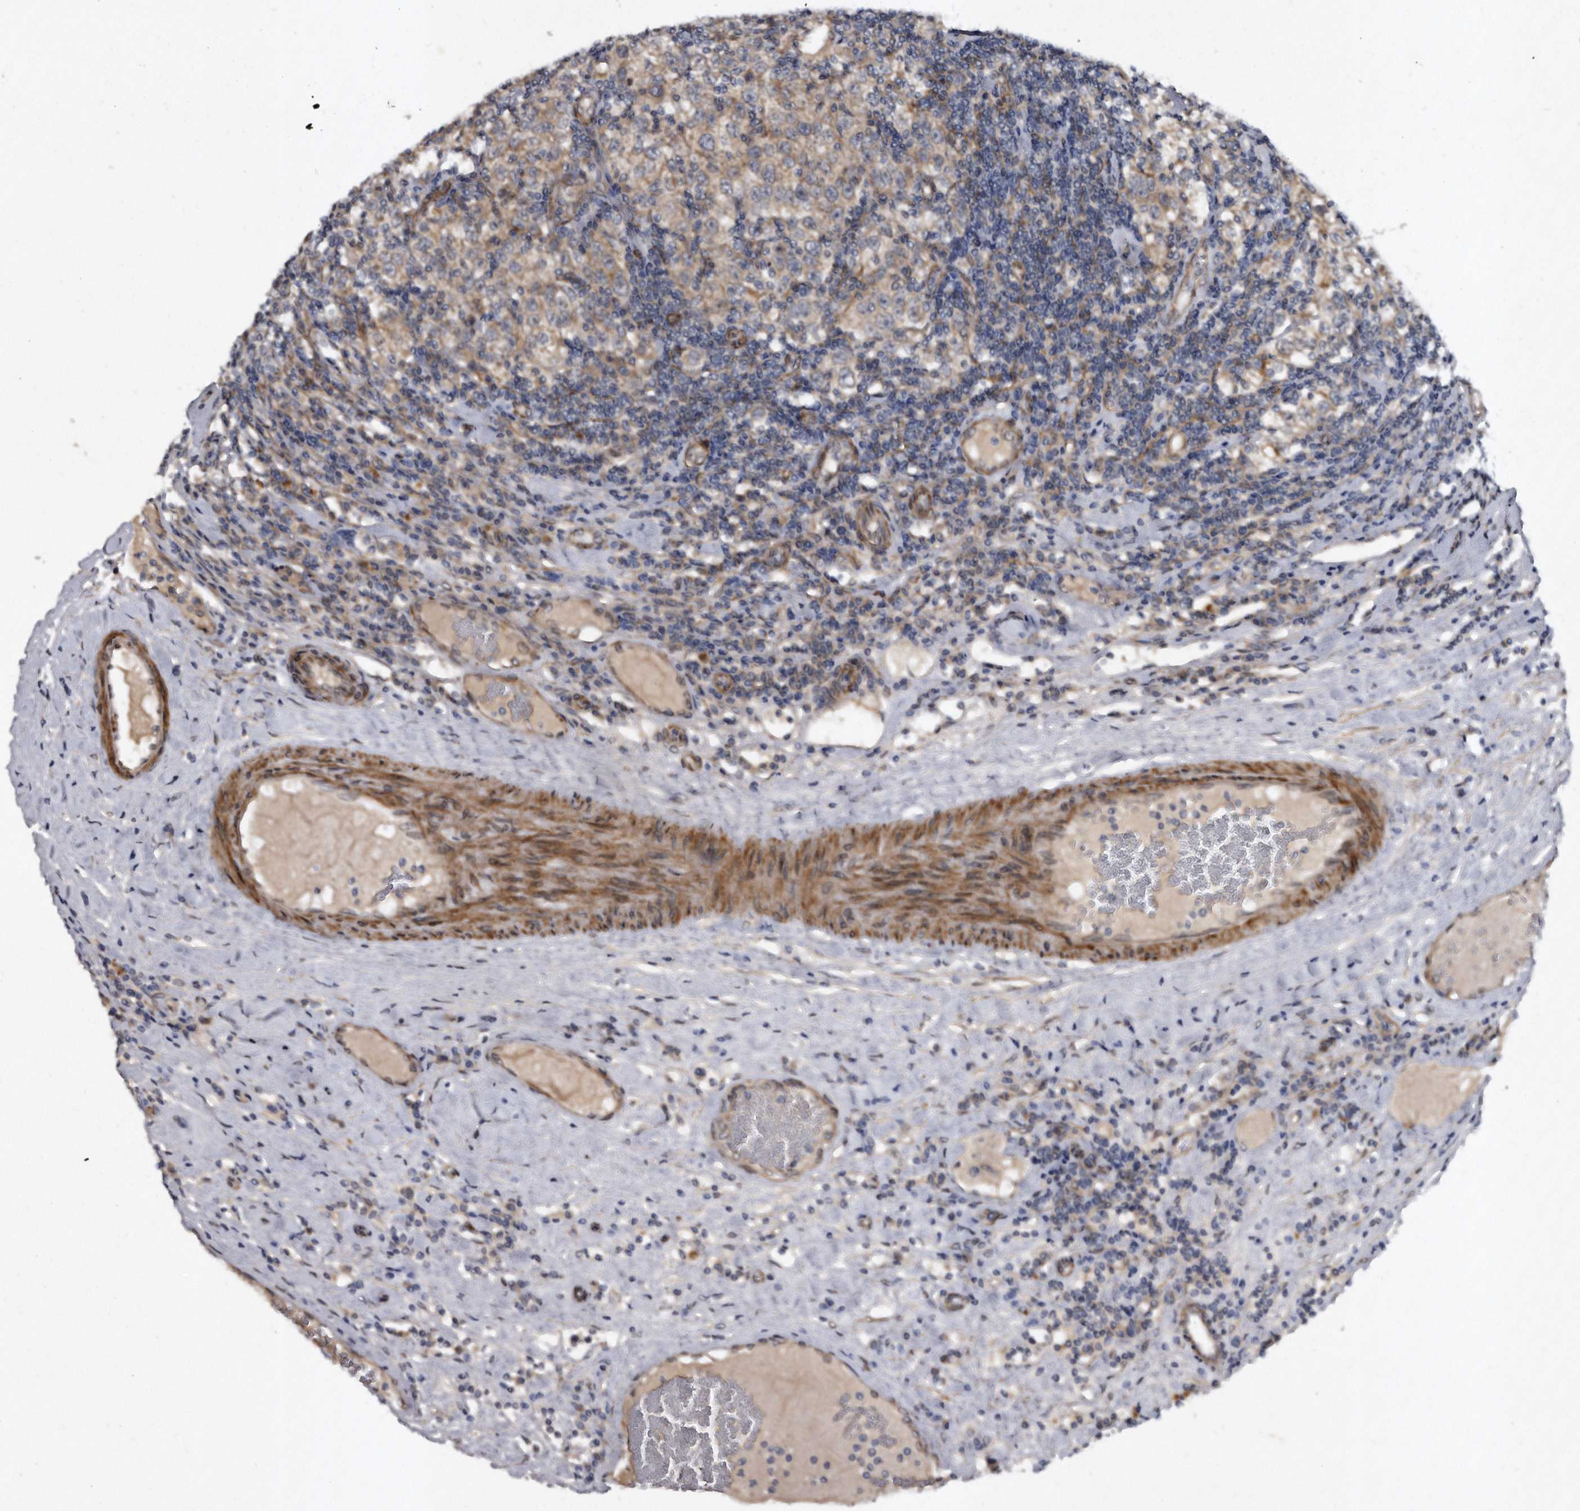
{"staining": {"intensity": "weak", "quantity": "25%-75%", "location": "cytoplasmic/membranous"}, "tissue": "testis cancer", "cell_type": "Tumor cells", "image_type": "cancer", "snomed": [{"axis": "morphology", "description": "Seminoma, NOS"}, {"axis": "topography", "description": "Testis"}], "caption": "Protein expression analysis of testis seminoma demonstrates weak cytoplasmic/membranous staining in approximately 25%-75% of tumor cells.", "gene": "PROM1", "patient": {"sex": "male", "age": 41}}